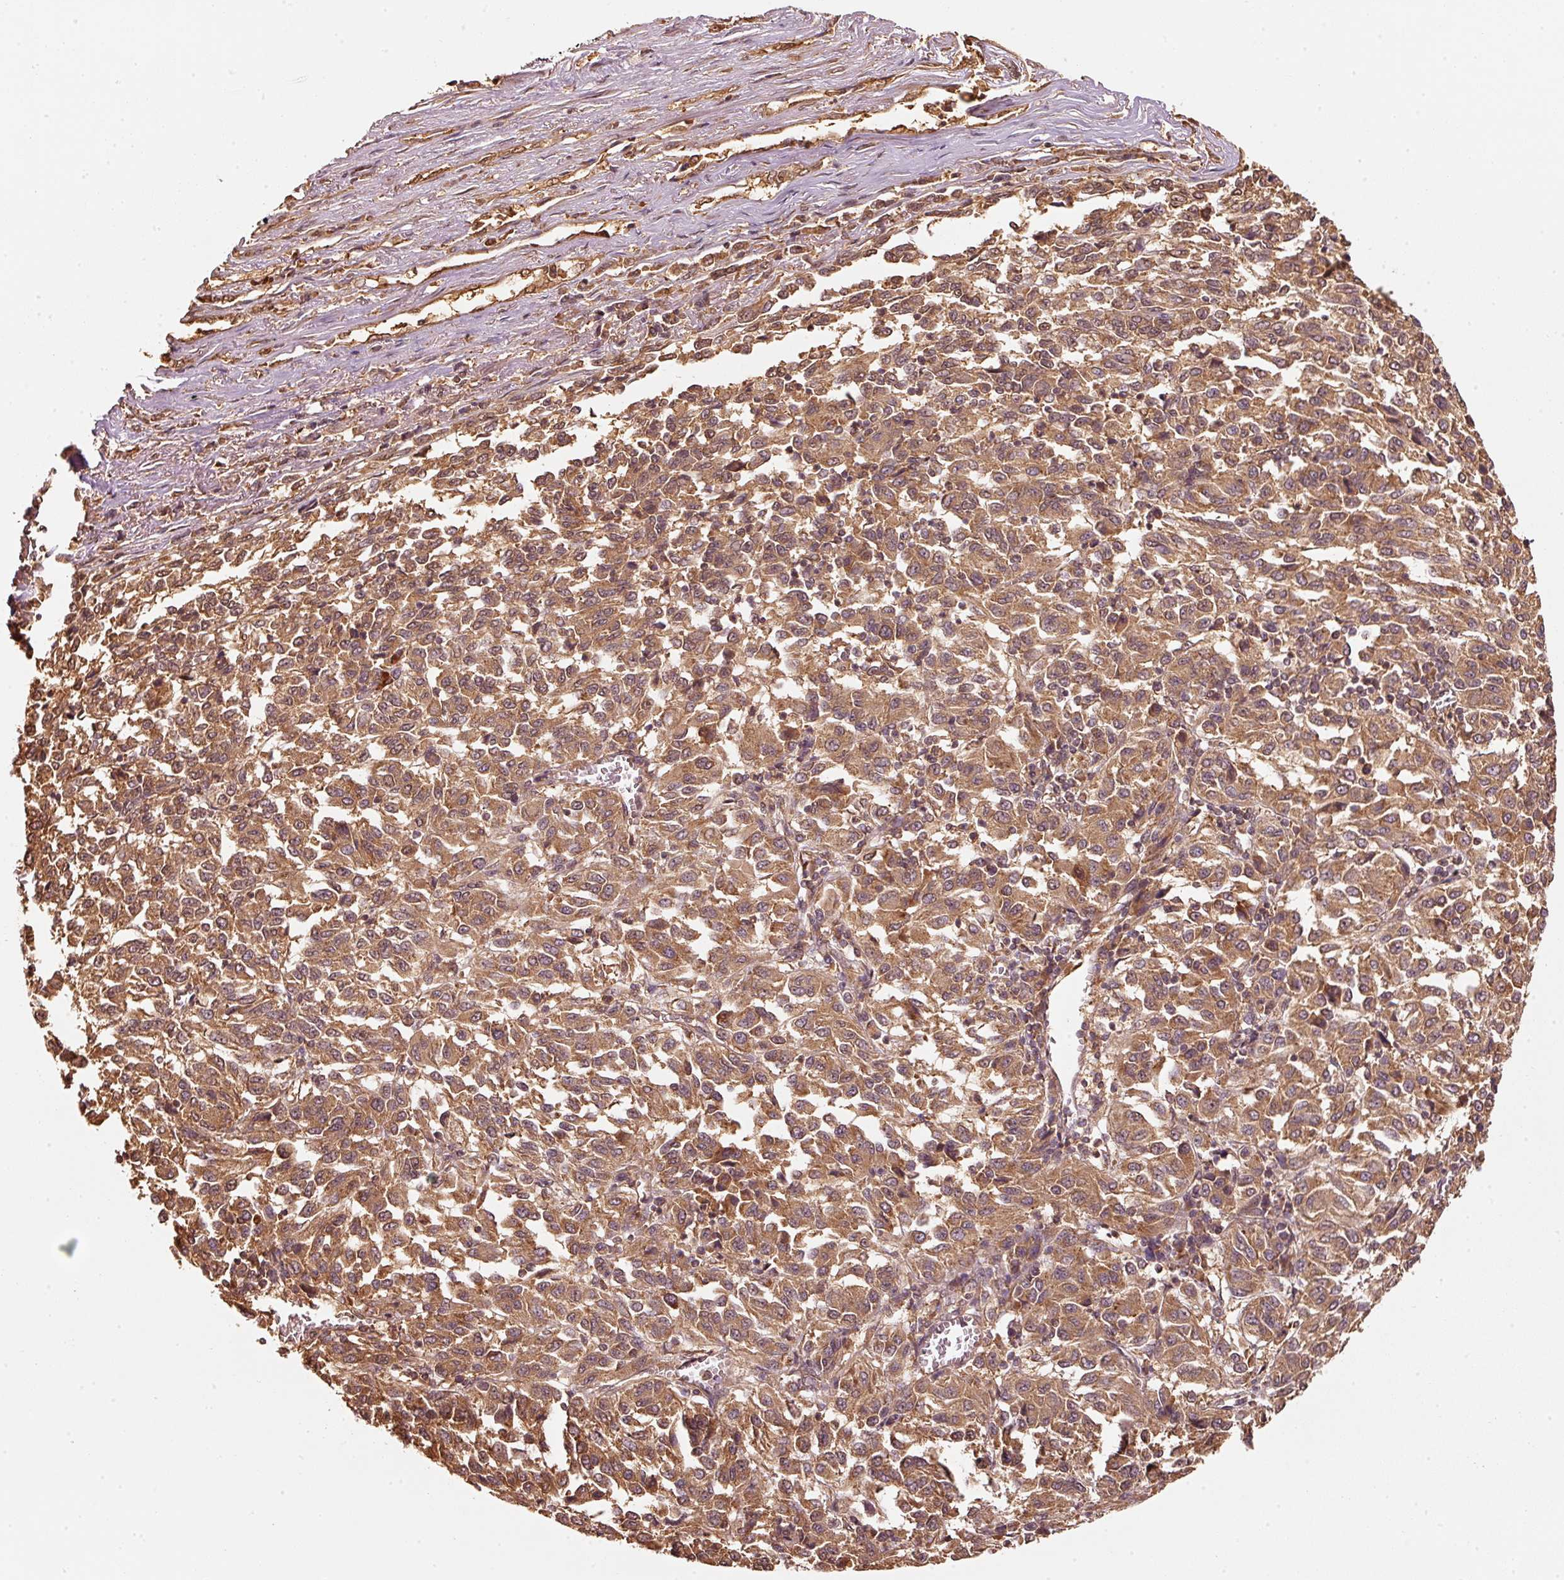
{"staining": {"intensity": "moderate", "quantity": ">75%", "location": "cytoplasmic/membranous"}, "tissue": "melanoma", "cell_type": "Tumor cells", "image_type": "cancer", "snomed": [{"axis": "morphology", "description": "Malignant melanoma, Metastatic site"}, {"axis": "topography", "description": "Lung"}], "caption": "Immunohistochemical staining of human malignant melanoma (metastatic site) demonstrates medium levels of moderate cytoplasmic/membranous protein staining in about >75% of tumor cells.", "gene": "STAU1", "patient": {"sex": "male", "age": 64}}